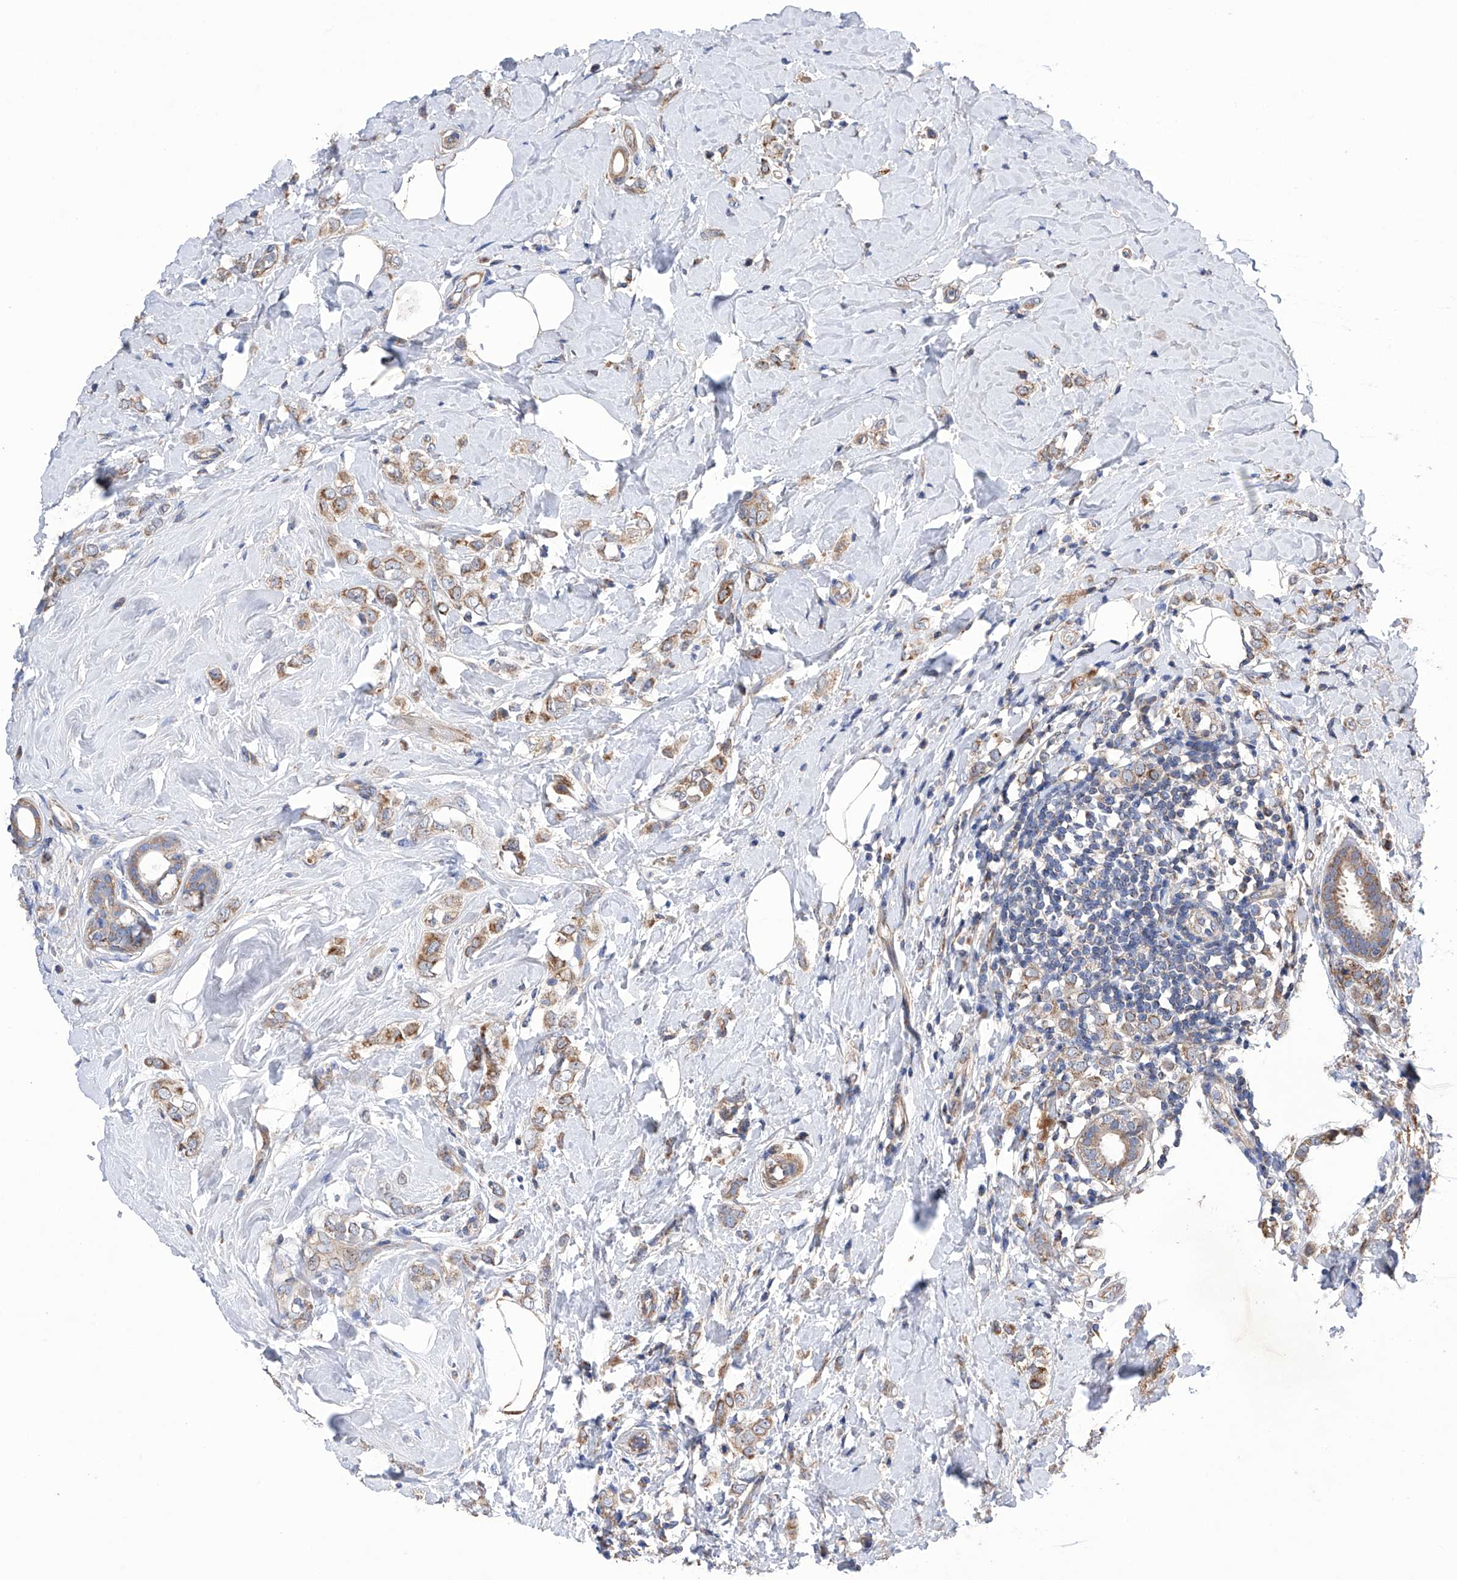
{"staining": {"intensity": "moderate", "quantity": ">75%", "location": "cytoplasmic/membranous"}, "tissue": "breast cancer", "cell_type": "Tumor cells", "image_type": "cancer", "snomed": [{"axis": "morphology", "description": "Lobular carcinoma"}, {"axis": "topography", "description": "Breast"}], "caption": "Lobular carcinoma (breast) stained with a protein marker shows moderate staining in tumor cells.", "gene": "EFCAB2", "patient": {"sex": "female", "age": 47}}